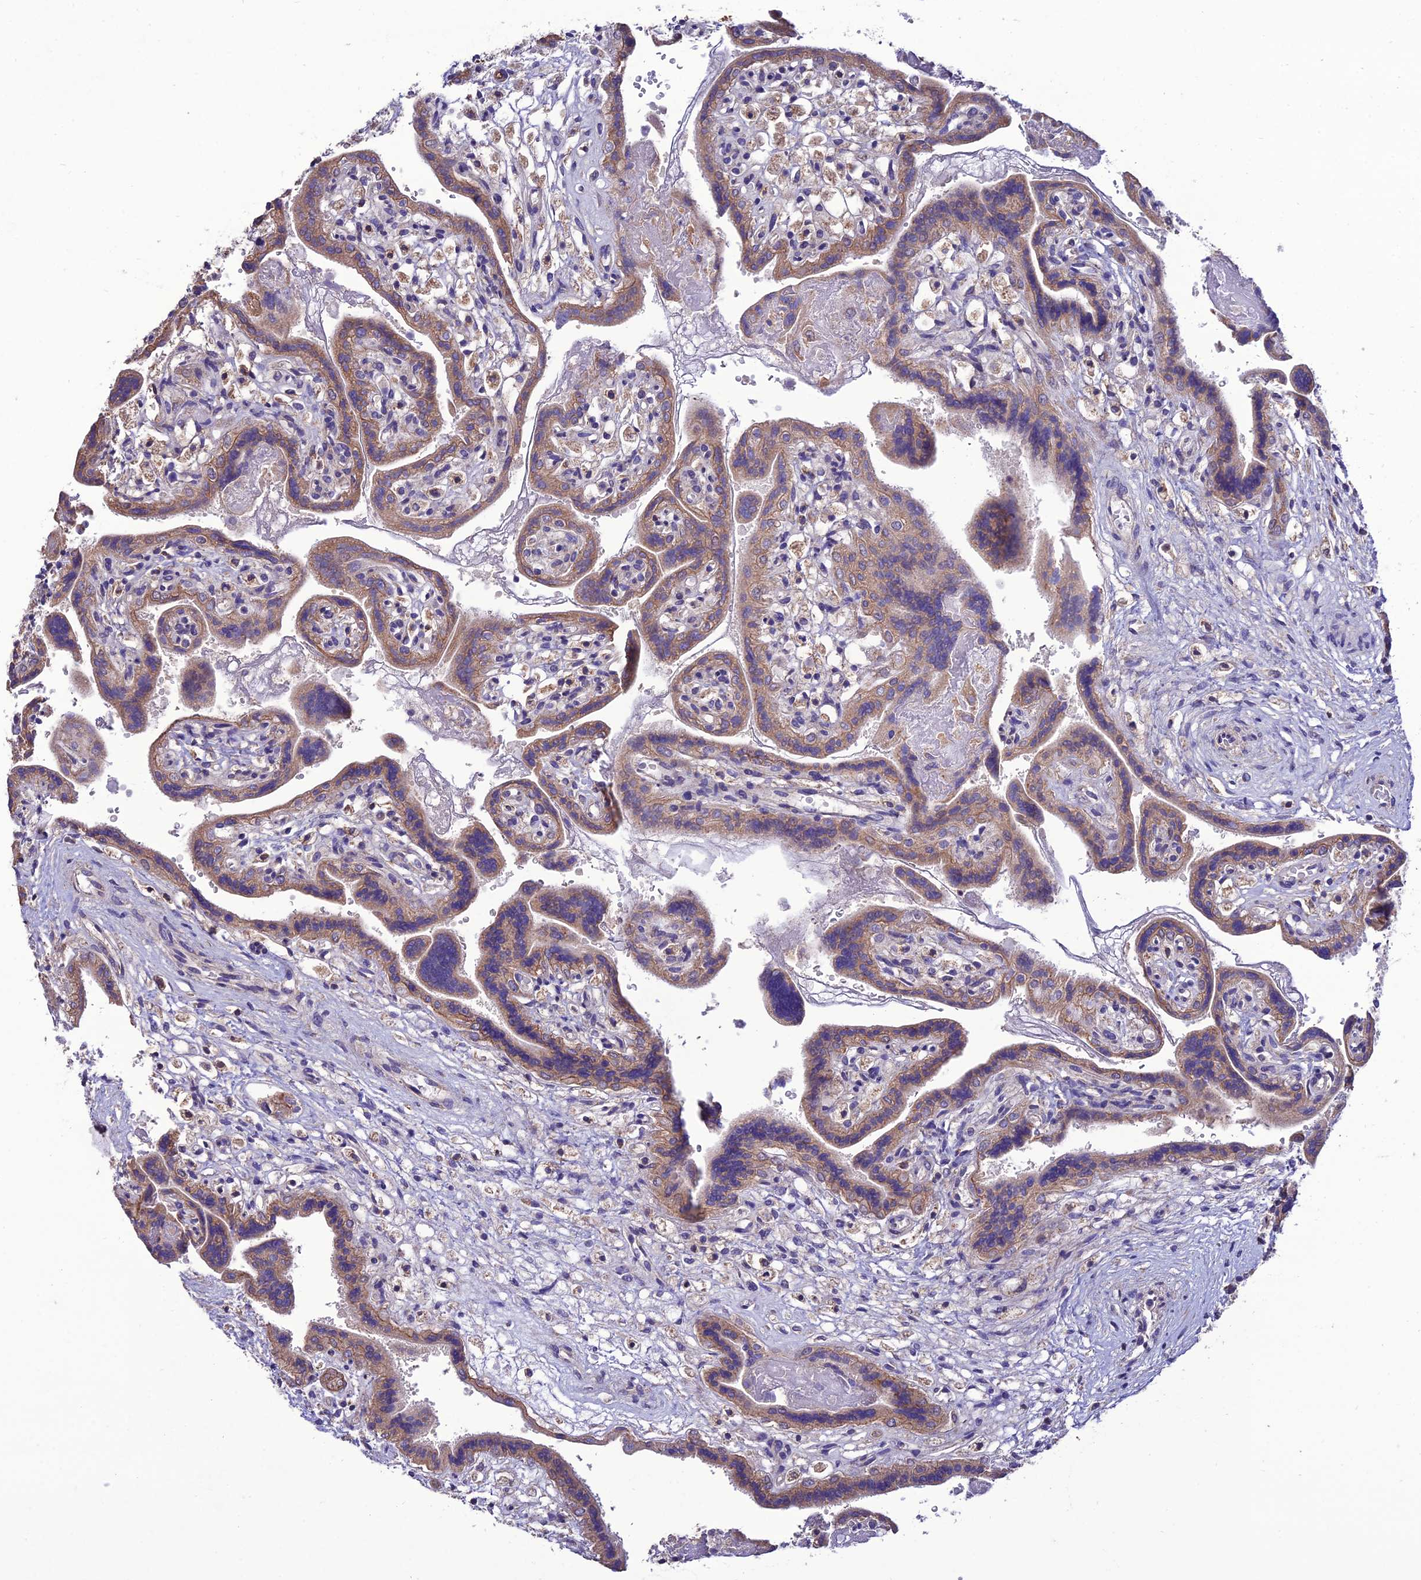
{"staining": {"intensity": "weak", "quantity": ">75%", "location": "cytoplasmic/membranous"}, "tissue": "placenta", "cell_type": "Decidual cells", "image_type": "normal", "snomed": [{"axis": "morphology", "description": "Normal tissue, NOS"}, {"axis": "topography", "description": "Placenta"}], "caption": "Protein staining by immunohistochemistry (IHC) displays weak cytoplasmic/membranous staining in about >75% of decidual cells in benign placenta.", "gene": "HOGA1", "patient": {"sex": "female", "age": 37}}